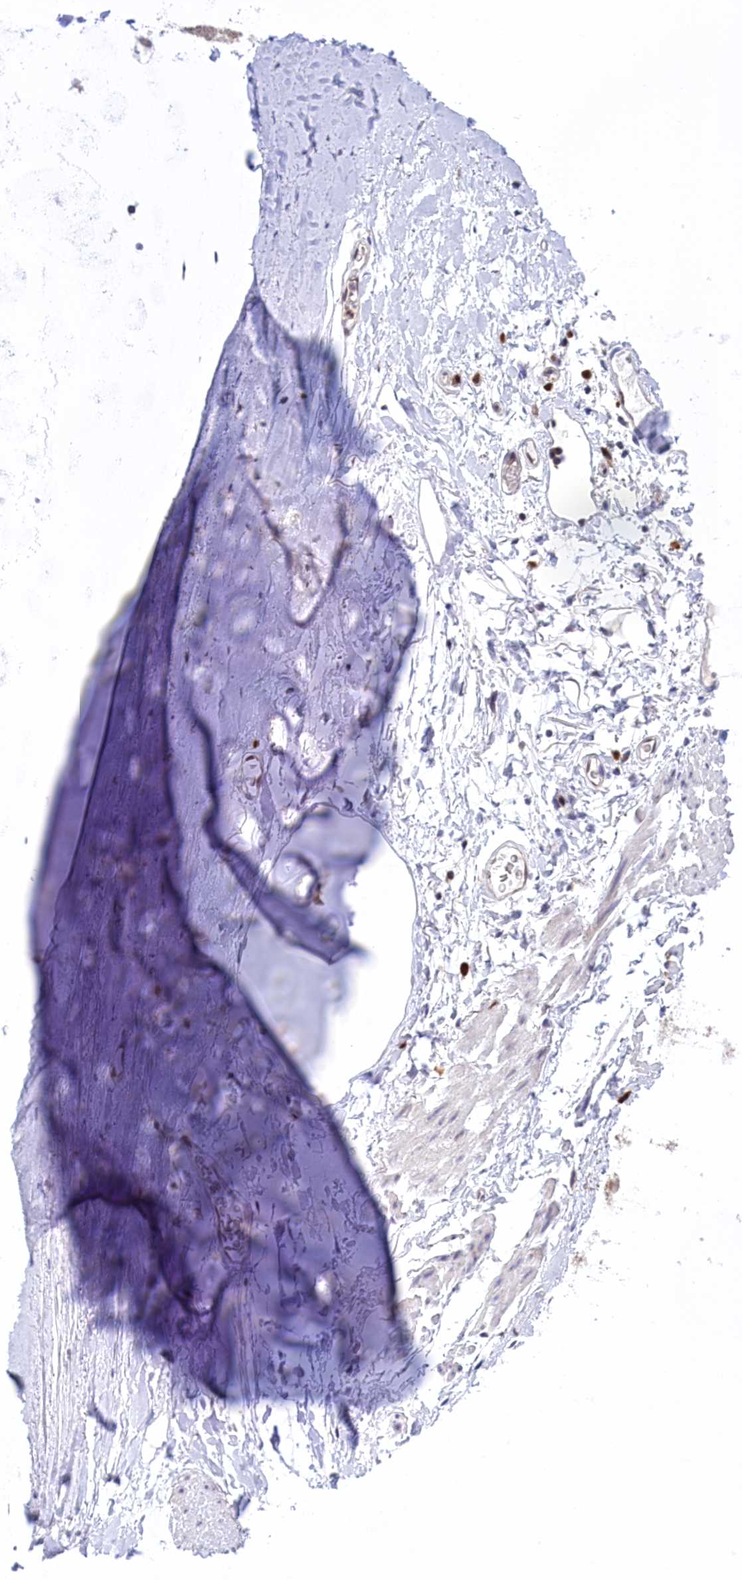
{"staining": {"intensity": "negative", "quantity": "none", "location": "none"}, "tissue": "adipose tissue", "cell_type": "Adipocytes", "image_type": "normal", "snomed": [{"axis": "morphology", "description": "Normal tissue, NOS"}, {"axis": "topography", "description": "Lymph node"}, {"axis": "topography", "description": "Bronchus"}], "caption": "High magnification brightfield microscopy of benign adipose tissue stained with DAB (brown) and counterstained with hematoxylin (blue): adipocytes show no significant expression. (DAB (3,3'-diaminobenzidine) immunohistochemistry, high magnification).", "gene": "IZUMO2", "patient": {"sex": "male", "age": 63}}